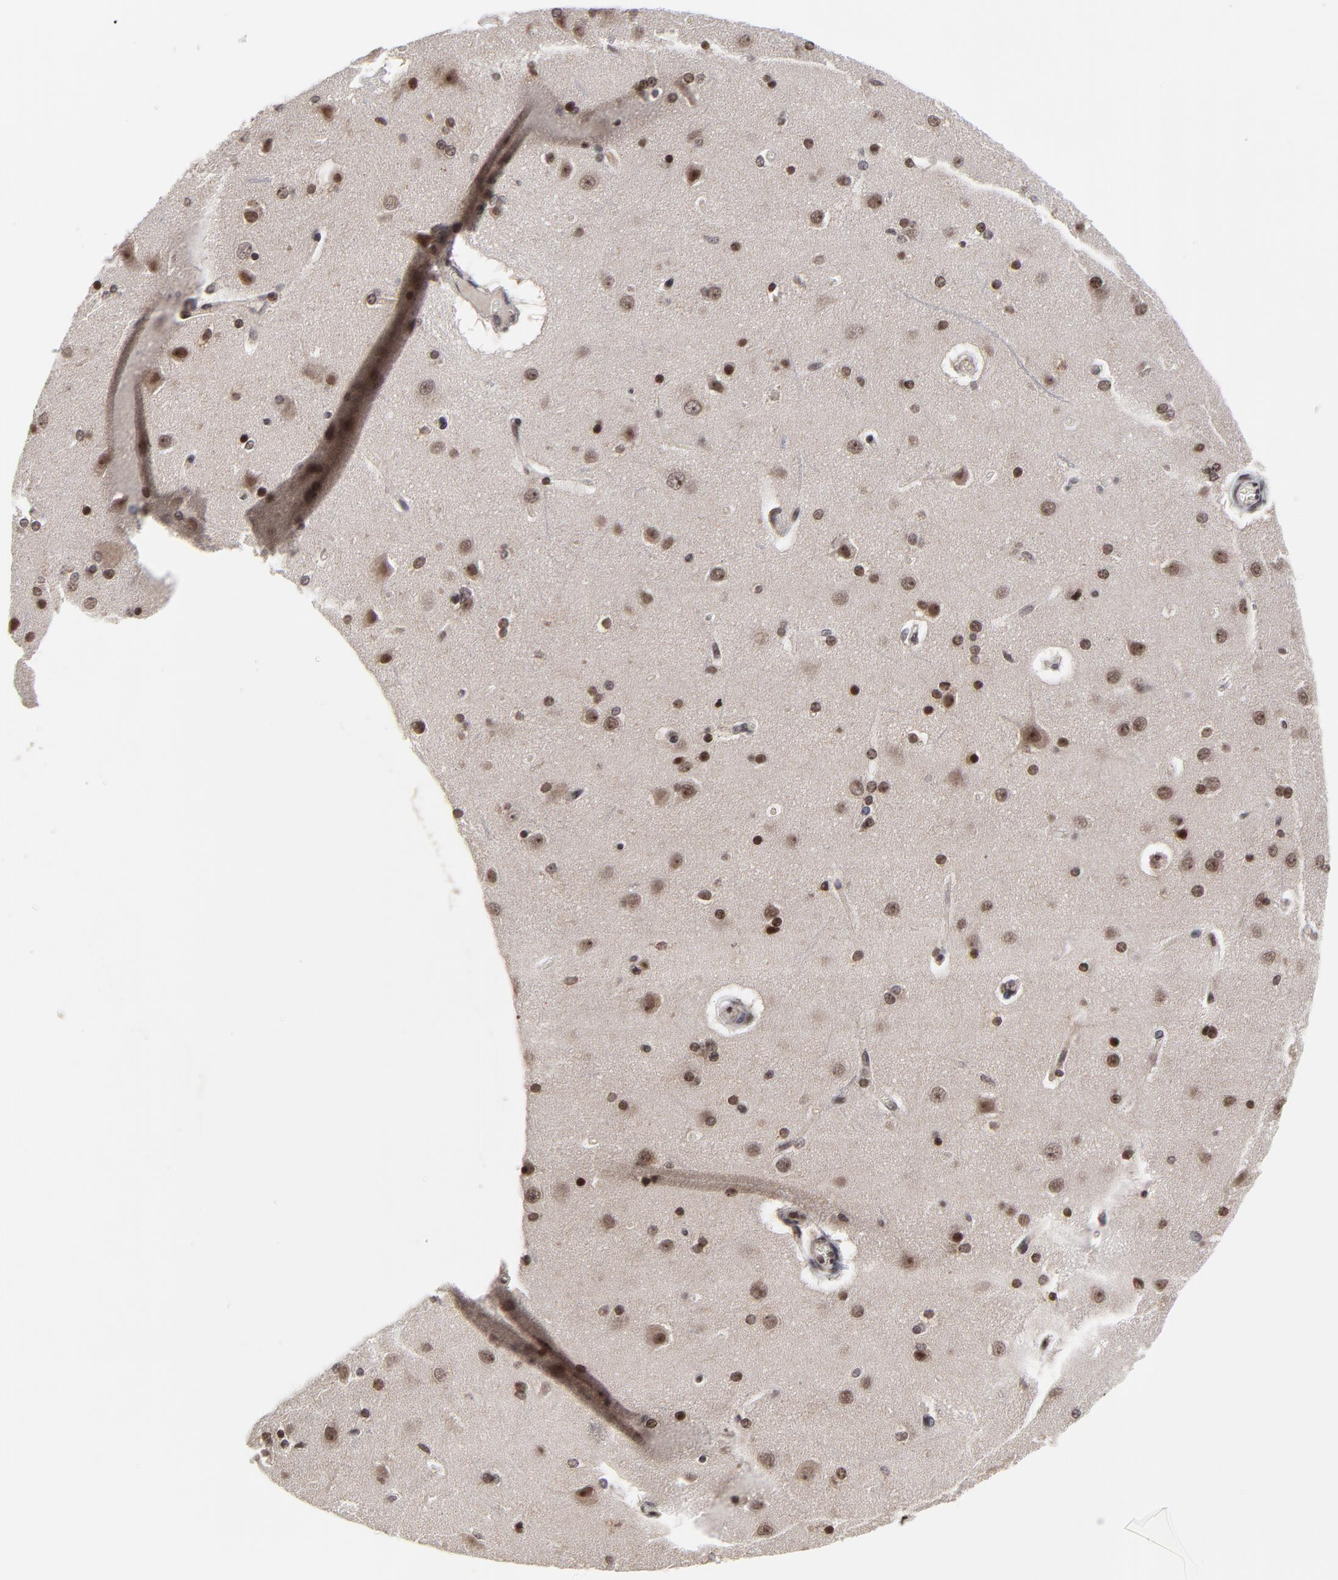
{"staining": {"intensity": "moderate", "quantity": "25%-75%", "location": "nuclear"}, "tissue": "cerebral cortex", "cell_type": "Endothelial cells", "image_type": "normal", "snomed": [{"axis": "morphology", "description": "Normal tissue, NOS"}, {"axis": "topography", "description": "Cerebral cortex"}], "caption": "A micrograph of human cerebral cortex stained for a protein demonstrates moderate nuclear brown staining in endothelial cells.", "gene": "ZNF777", "patient": {"sex": "female", "age": 54}}